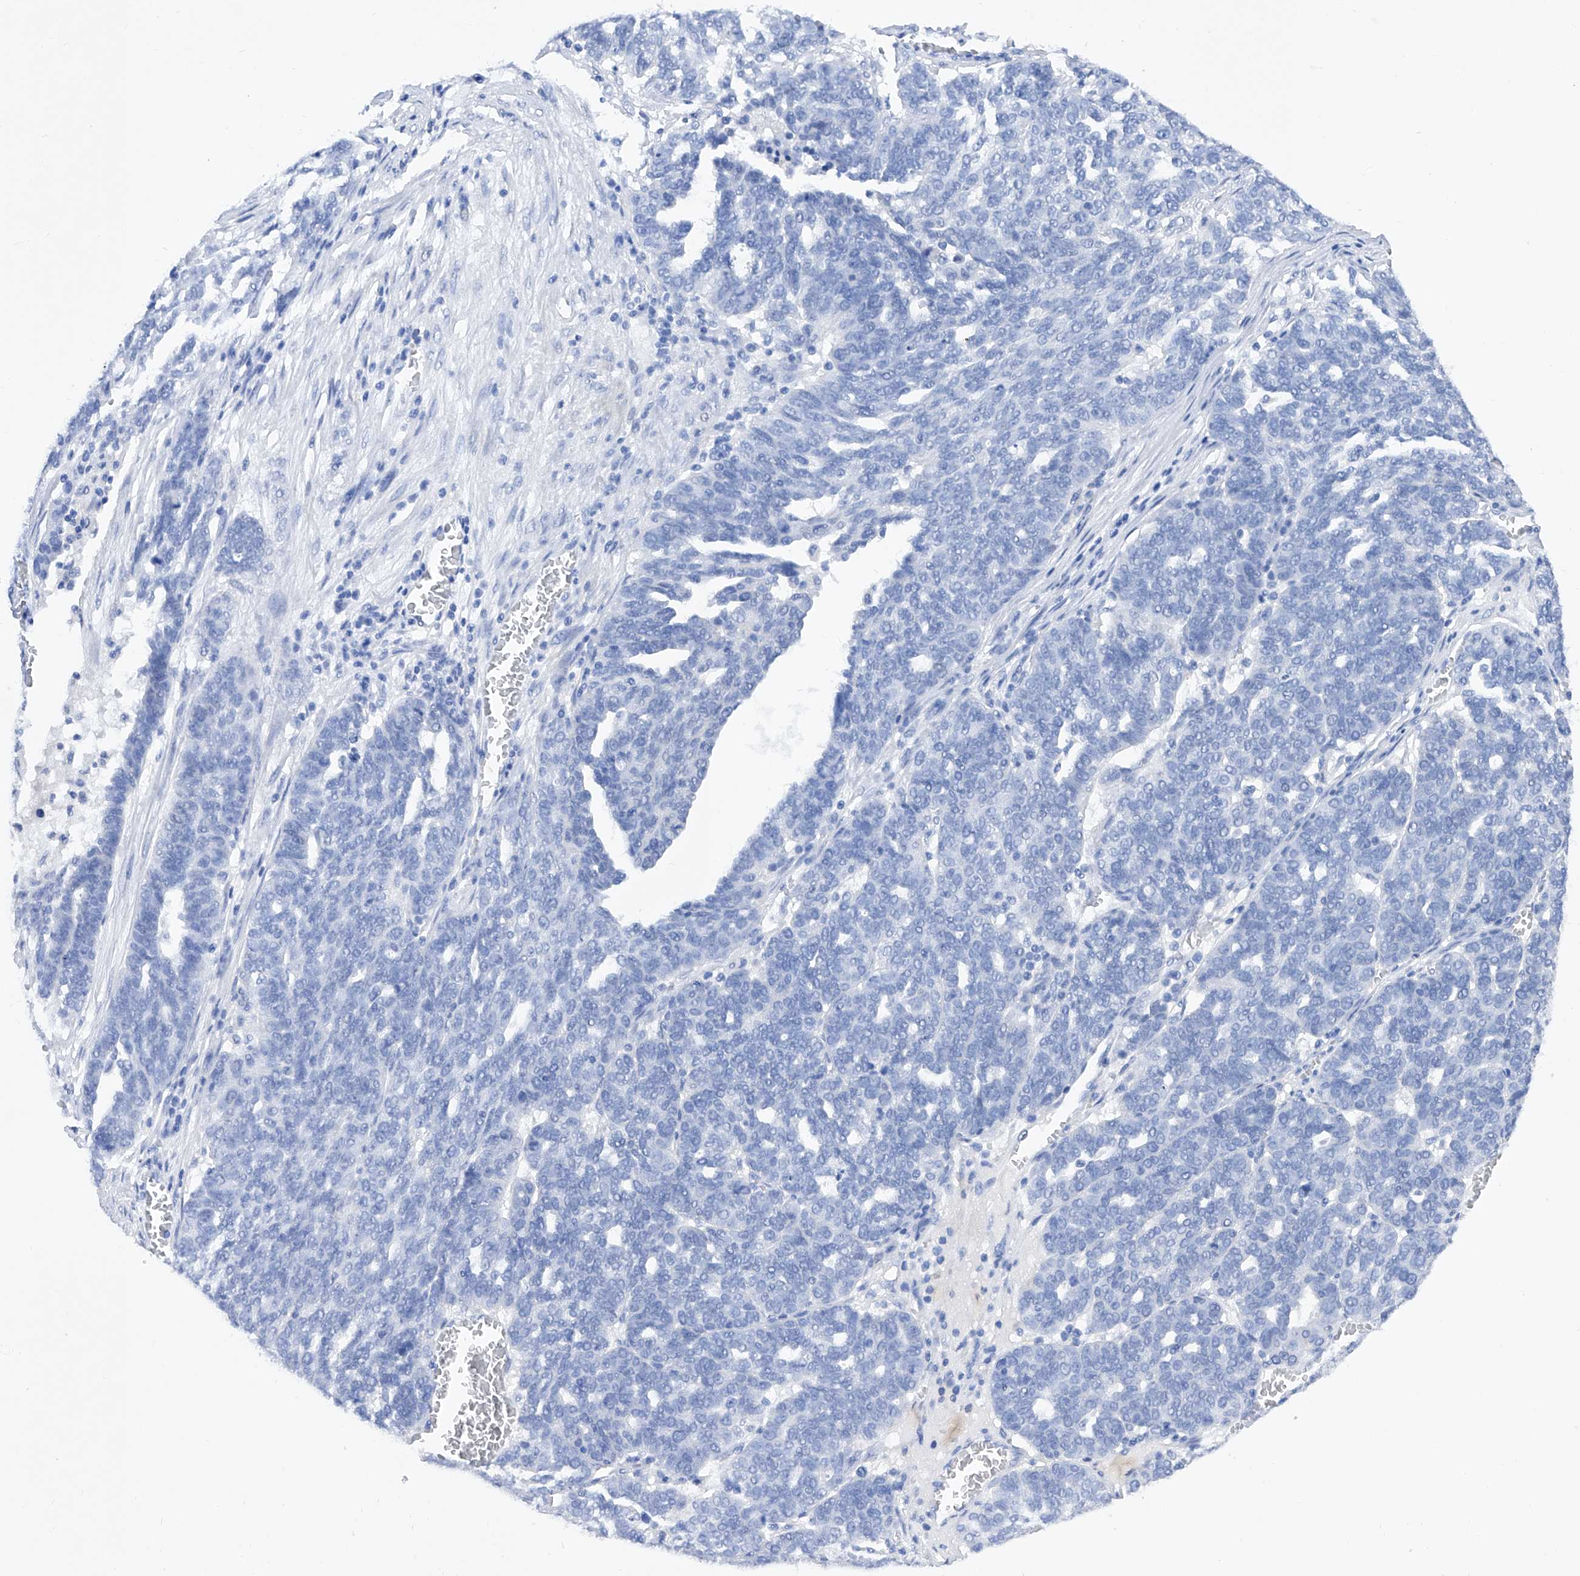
{"staining": {"intensity": "negative", "quantity": "none", "location": "none"}, "tissue": "ovarian cancer", "cell_type": "Tumor cells", "image_type": "cancer", "snomed": [{"axis": "morphology", "description": "Cystadenocarcinoma, serous, NOS"}, {"axis": "topography", "description": "Ovary"}], "caption": "Ovarian serous cystadenocarcinoma was stained to show a protein in brown. There is no significant staining in tumor cells. The staining is performed using DAB (3,3'-diaminobenzidine) brown chromogen with nuclei counter-stained in using hematoxylin.", "gene": "BARX2", "patient": {"sex": "female", "age": 59}}